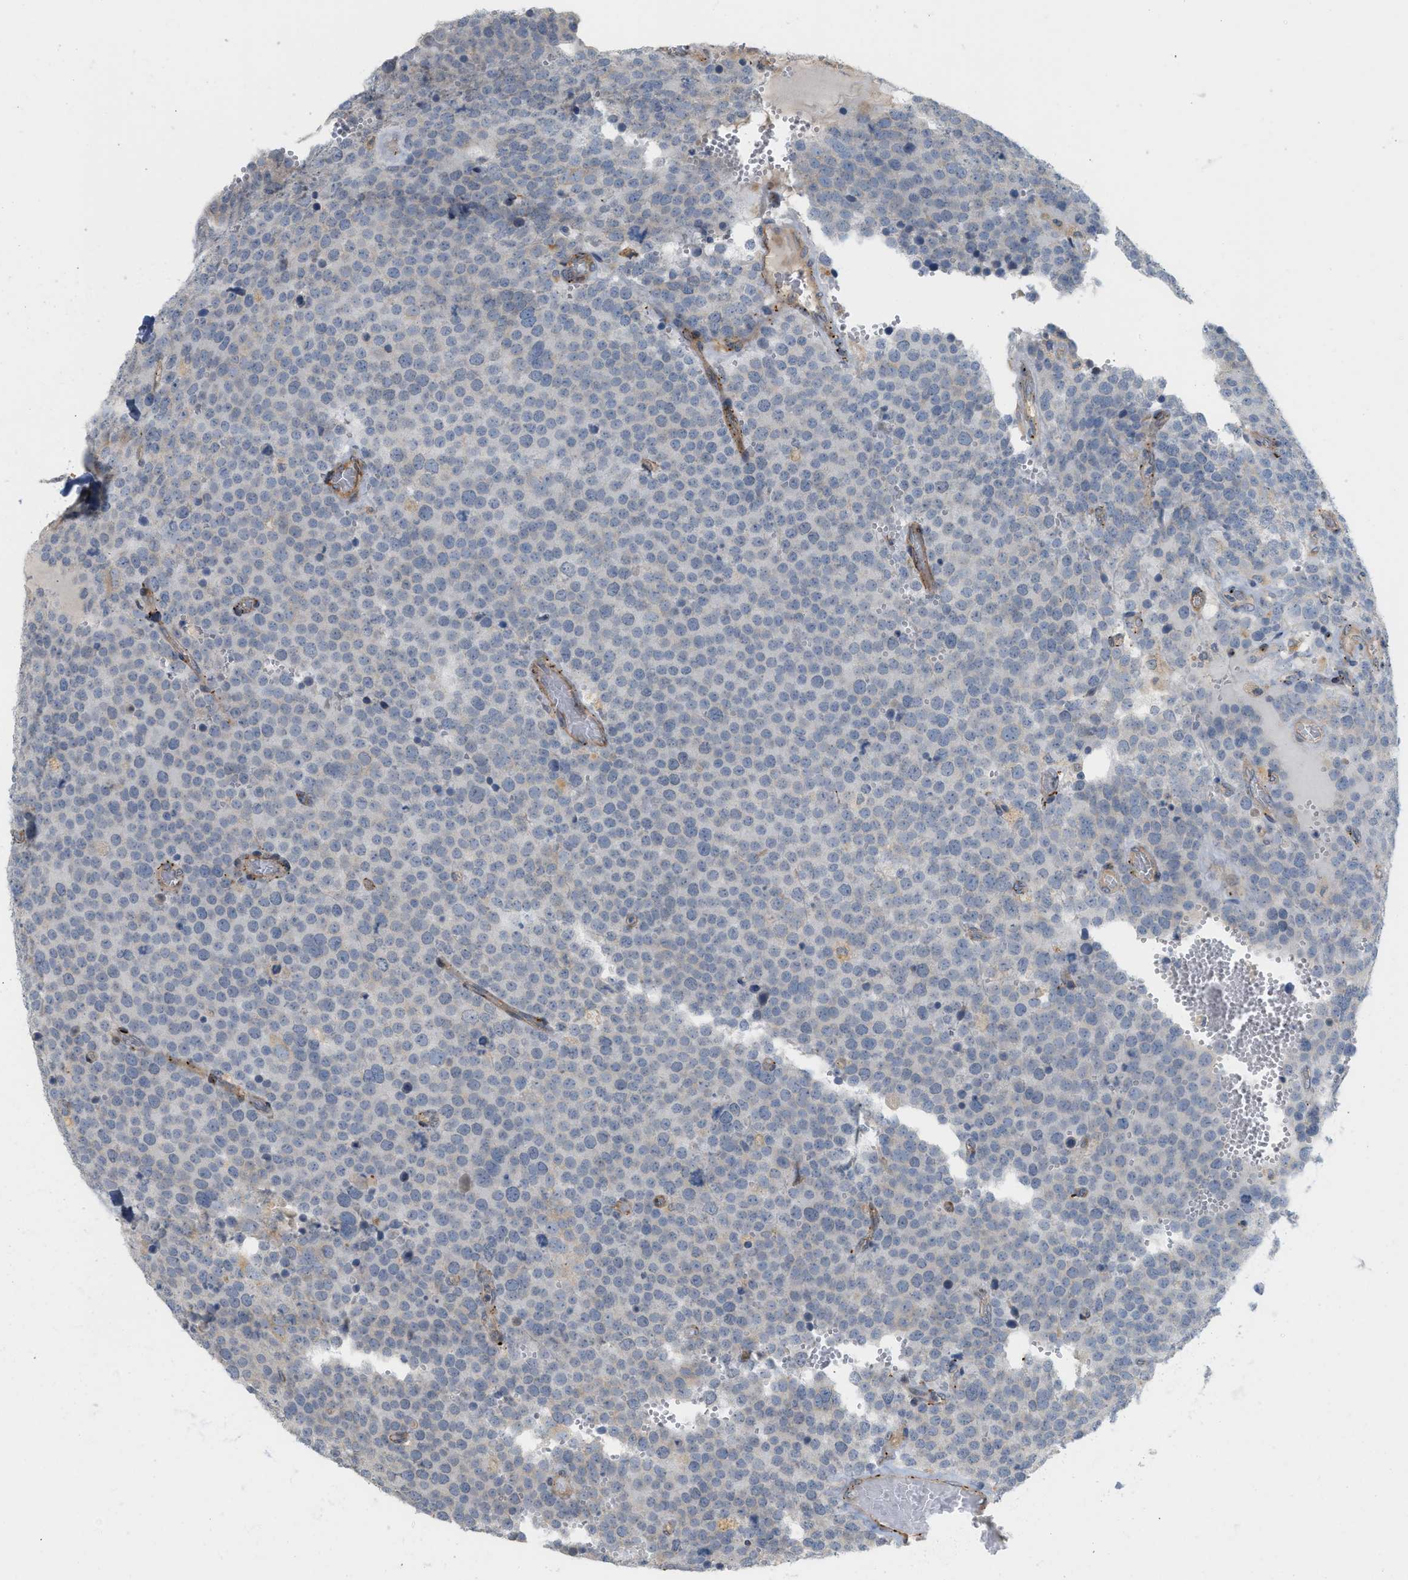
{"staining": {"intensity": "negative", "quantity": "none", "location": "none"}, "tissue": "testis cancer", "cell_type": "Tumor cells", "image_type": "cancer", "snomed": [{"axis": "morphology", "description": "Normal tissue, NOS"}, {"axis": "morphology", "description": "Seminoma, NOS"}, {"axis": "topography", "description": "Testis"}], "caption": "Histopathology image shows no protein staining in tumor cells of seminoma (testis) tissue.", "gene": "SVOP", "patient": {"sex": "male", "age": 71}}